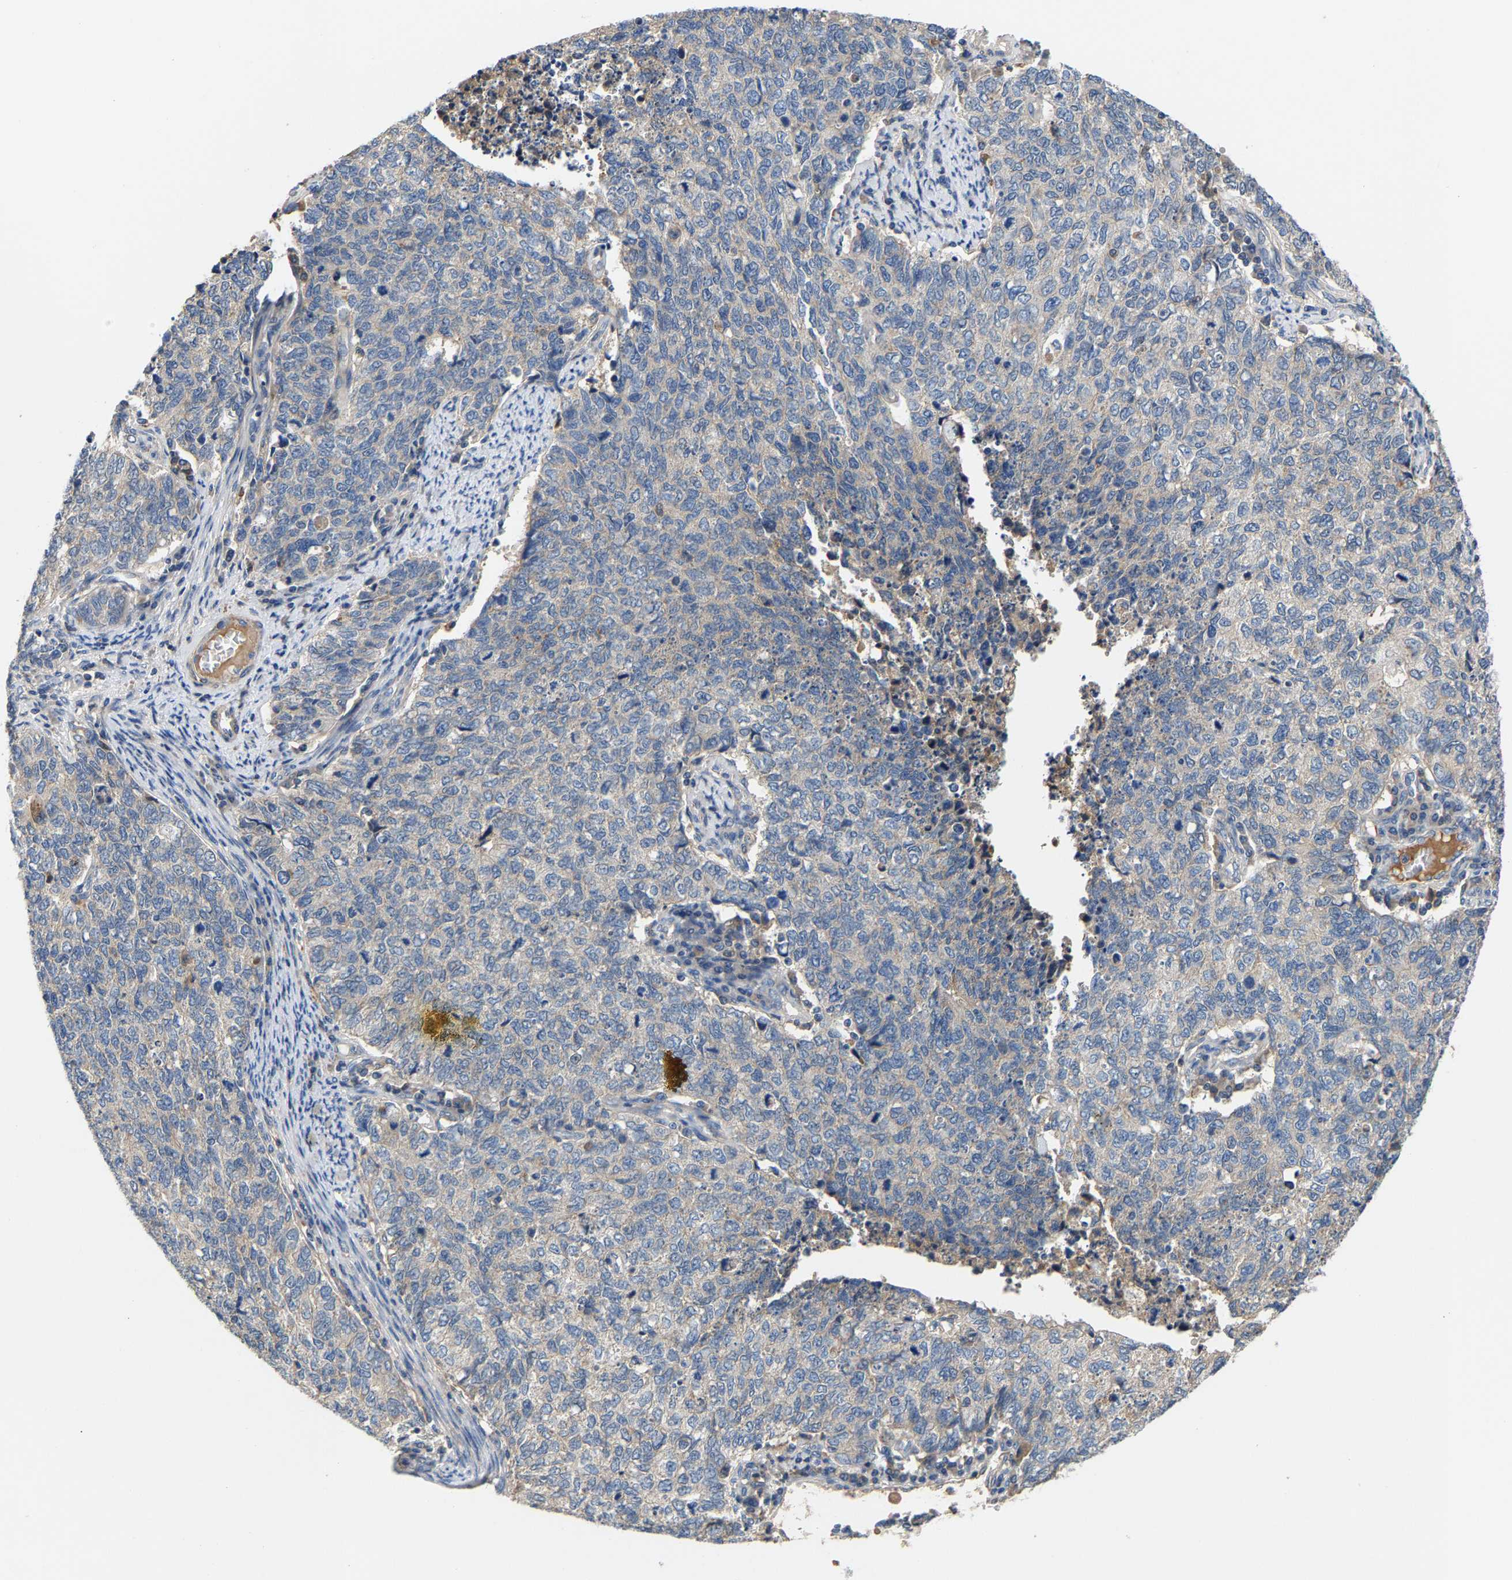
{"staining": {"intensity": "negative", "quantity": "none", "location": "none"}, "tissue": "cervical cancer", "cell_type": "Tumor cells", "image_type": "cancer", "snomed": [{"axis": "morphology", "description": "Squamous cell carcinoma, NOS"}, {"axis": "topography", "description": "Cervix"}], "caption": "Immunohistochemistry histopathology image of human squamous cell carcinoma (cervical) stained for a protein (brown), which displays no positivity in tumor cells. Nuclei are stained in blue.", "gene": "CCDC171", "patient": {"sex": "female", "age": 63}}